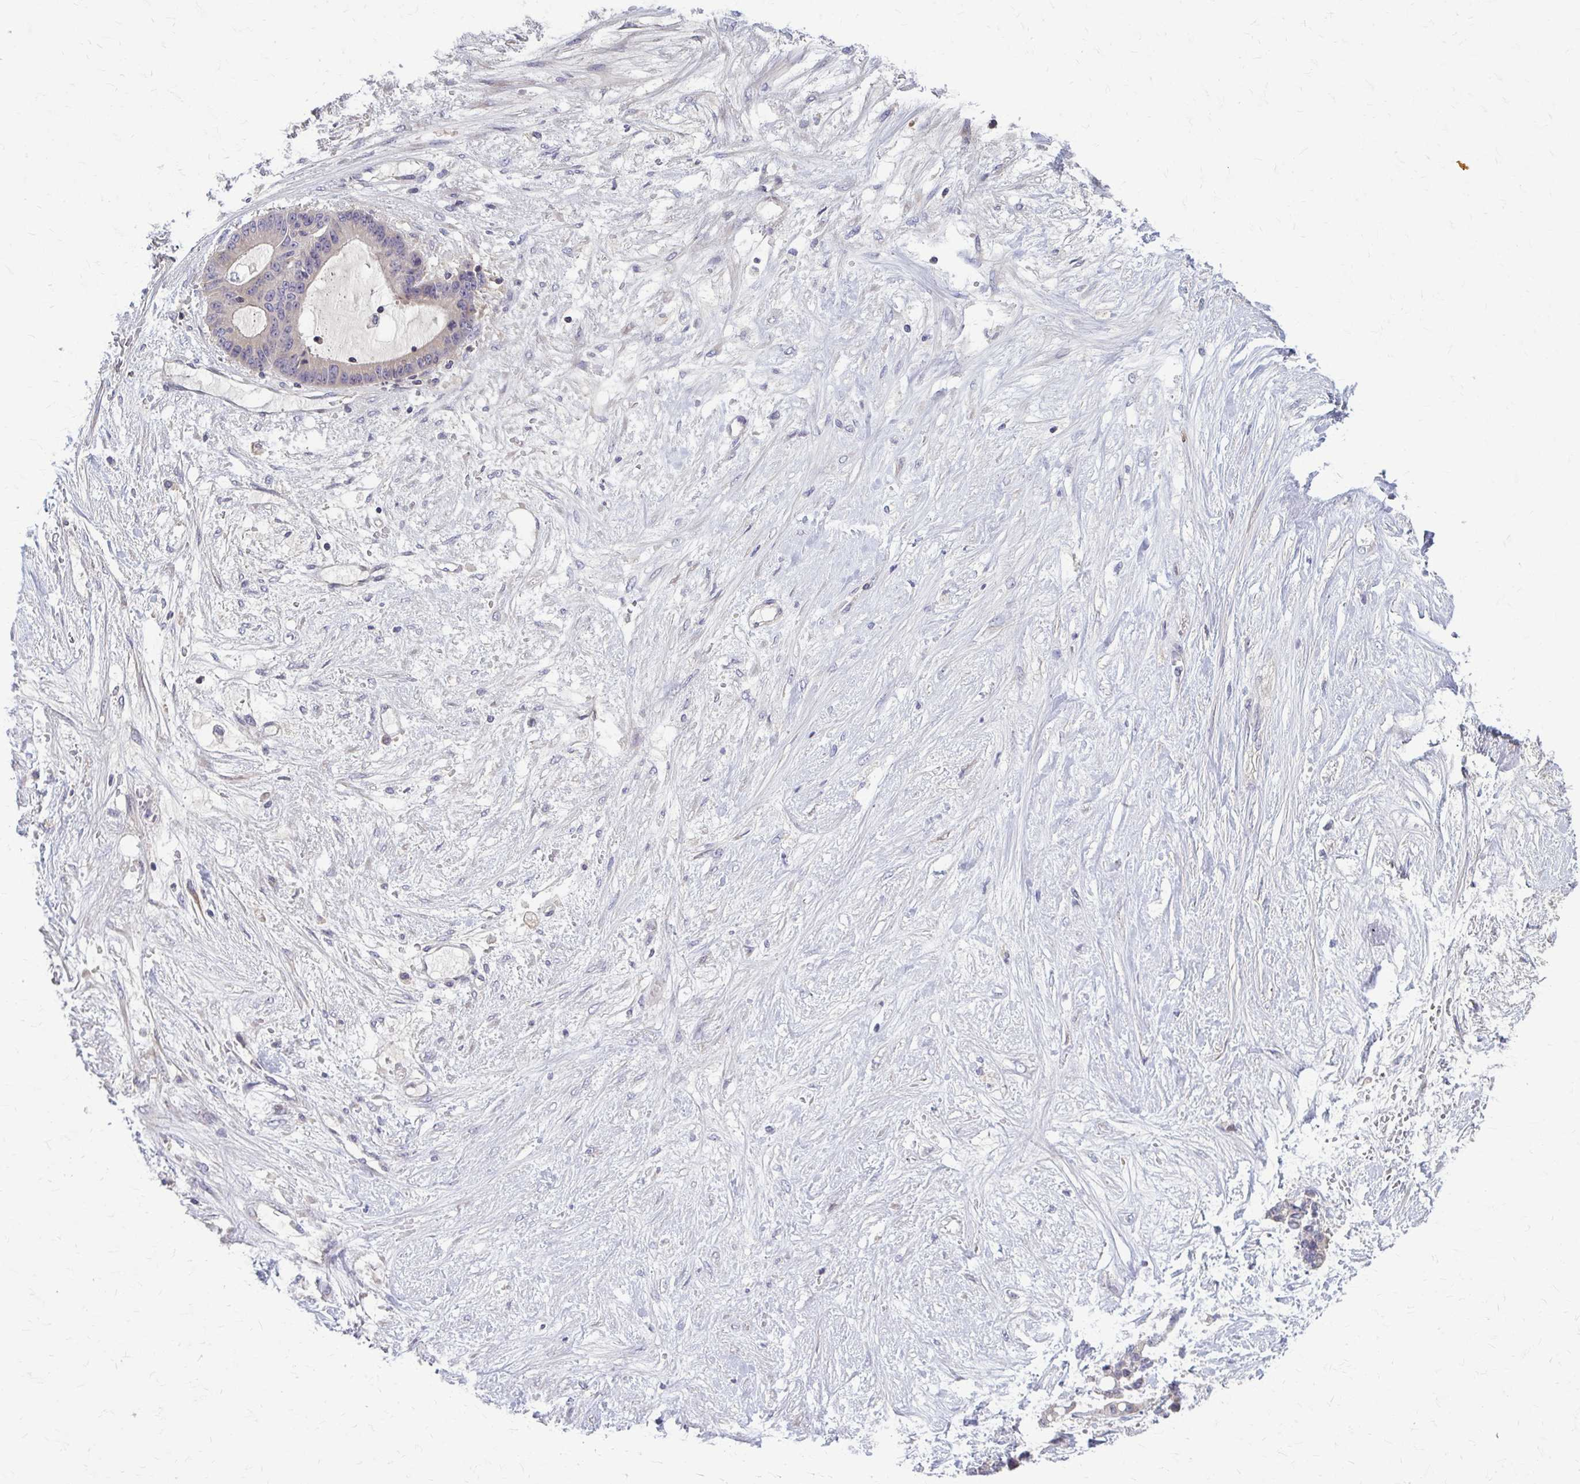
{"staining": {"intensity": "negative", "quantity": "none", "location": "none"}, "tissue": "liver cancer", "cell_type": "Tumor cells", "image_type": "cancer", "snomed": [{"axis": "morphology", "description": "Normal tissue, NOS"}, {"axis": "morphology", "description": "Cholangiocarcinoma"}, {"axis": "topography", "description": "Liver"}, {"axis": "topography", "description": "Peripheral nerve tissue"}], "caption": "This photomicrograph is of cholangiocarcinoma (liver) stained with immunohistochemistry to label a protein in brown with the nuclei are counter-stained blue. There is no staining in tumor cells. (DAB immunohistochemistry (IHC), high magnification).", "gene": "MCRIP2", "patient": {"sex": "female", "age": 73}}